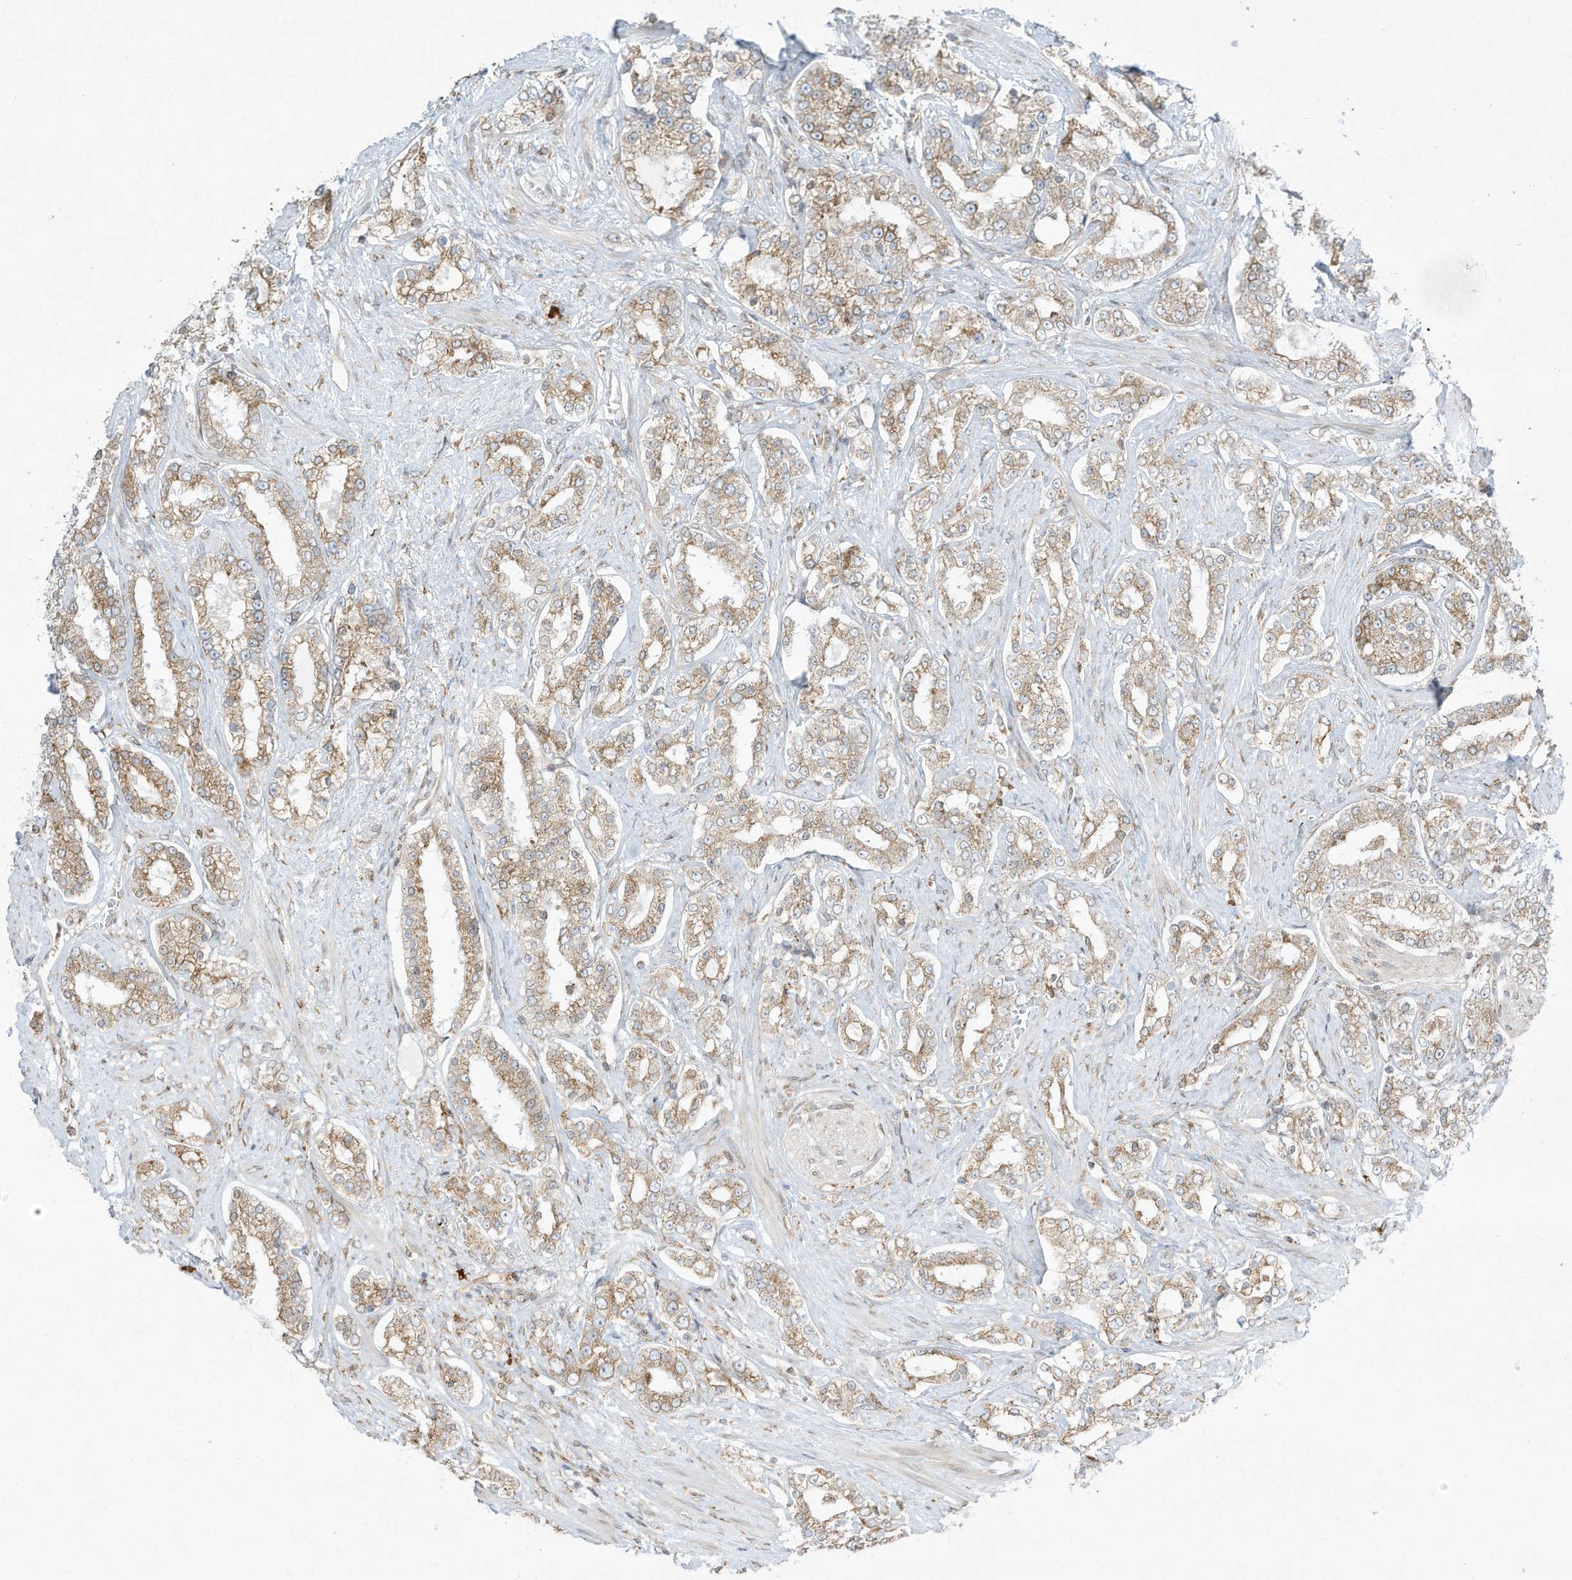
{"staining": {"intensity": "weak", "quantity": "25%-75%", "location": "cytoplasmic/membranous"}, "tissue": "prostate cancer", "cell_type": "Tumor cells", "image_type": "cancer", "snomed": [{"axis": "morphology", "description": "Normal tissue, NOS"}, {"axis": "morphology", "description": "Adenocarcinoma, High grade"}, {"axis": "topography", "description": "Prostate"}], "caption": "Immunohistochemical staining of human prostate adenocarcinoma (high-grade) exhibits weak cytoplasmic/membranous protein positivity in about 25%-75% of tumor cells.", "gene": "PTK6", "patient": {"sex": "male", "age": 83}}